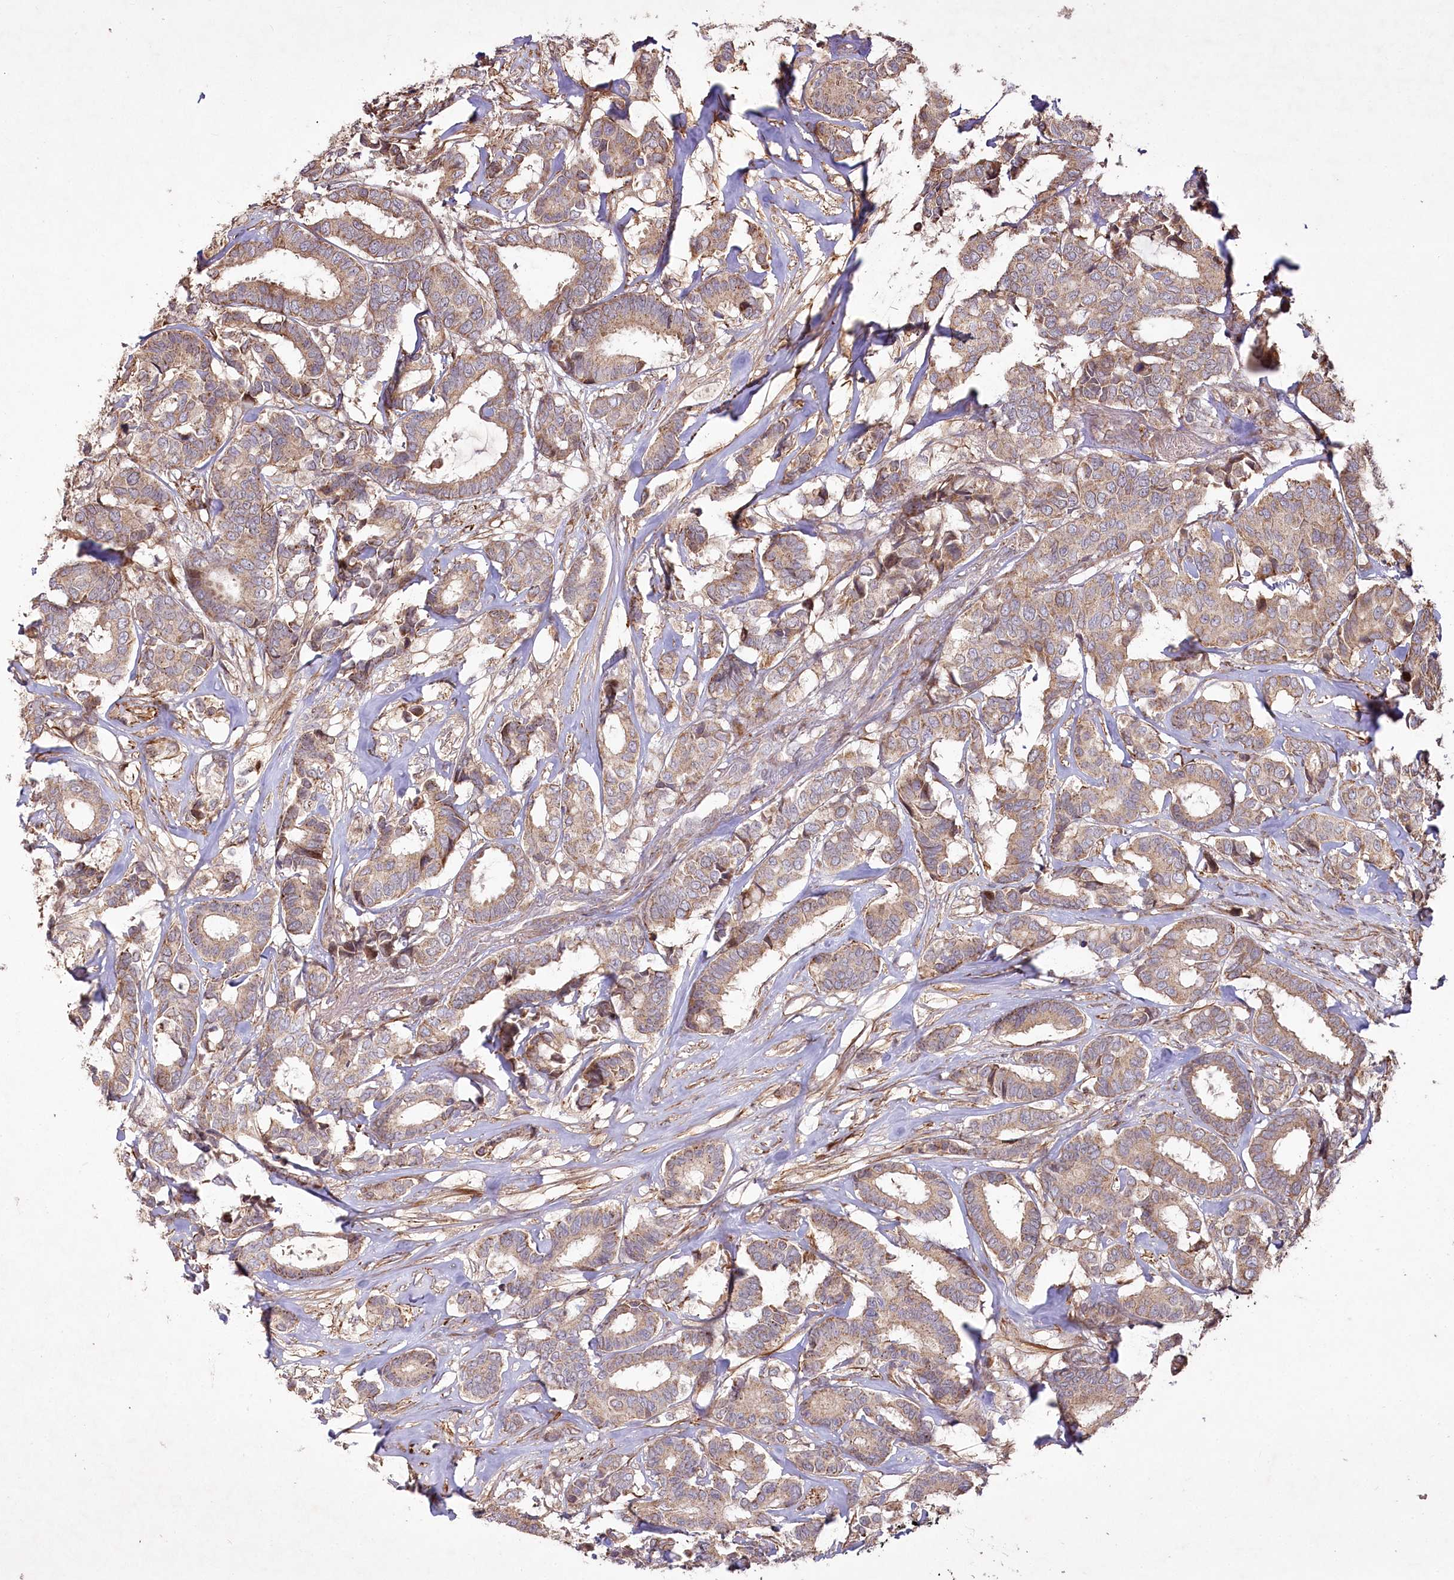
{"staining": {"intensity": "moderate", "quantity": ">75%", "location": "cytoplasmic/membranous"}, "tissue": "breast cancer", "cell_type": "Tumor cells", "image_type": "cancer", "snomed": [{"axis": "morphology", "description": "Duct carcinoma"}, {"axis": "topography", "description": "Breast"}], "caption": "The immunohistochemical stain shows moderate cytoplasmic/membranous positivity in tumor cells of breast cancer tissue.", "gene": "PSTK", "patient": {"sex": "female", "age": 87}}